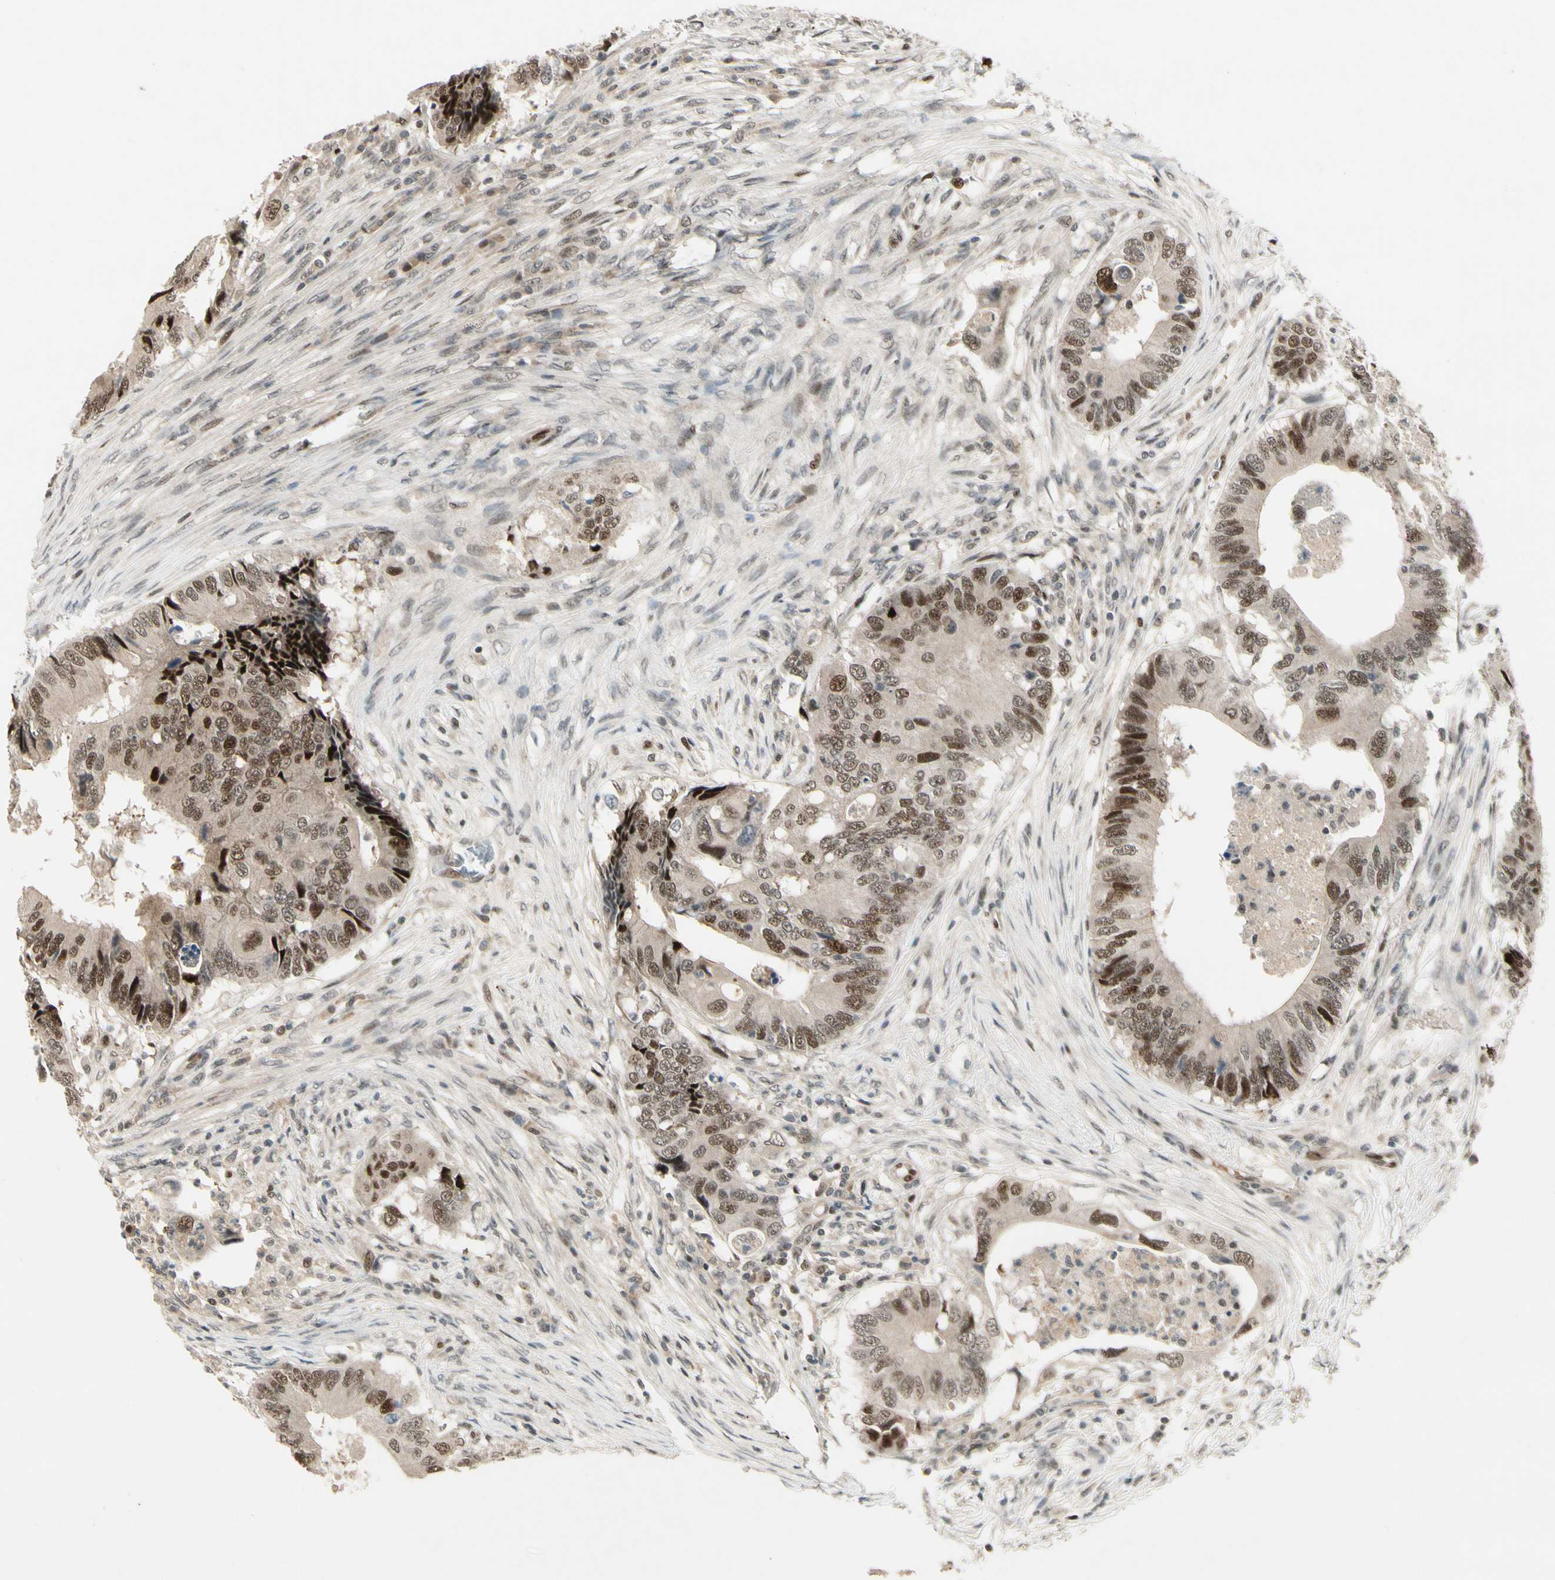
{"staining": {"intensity": "strong", "quantity": "25%-75%", "location": "nuclear"}, "tissue": "colorectal cancer", "cell_type": "Tumor cells", "image_type": "cancer", "snomed": [{"axis": "morphology", "description": "Adenocarcinoma, NOS"}, {"axis": "topography", "description": "Colon"}], "caption": "An IHC photomicrograph of neoplastic tissue is shown. Protein staining in brown labels strong nuclear positivity in adenocarcinoma (colorectal) within tumor cells. Nuclei are stained in blue.", "gene": "CDK11A", "patient": {"sex": "male", "age": 71}}